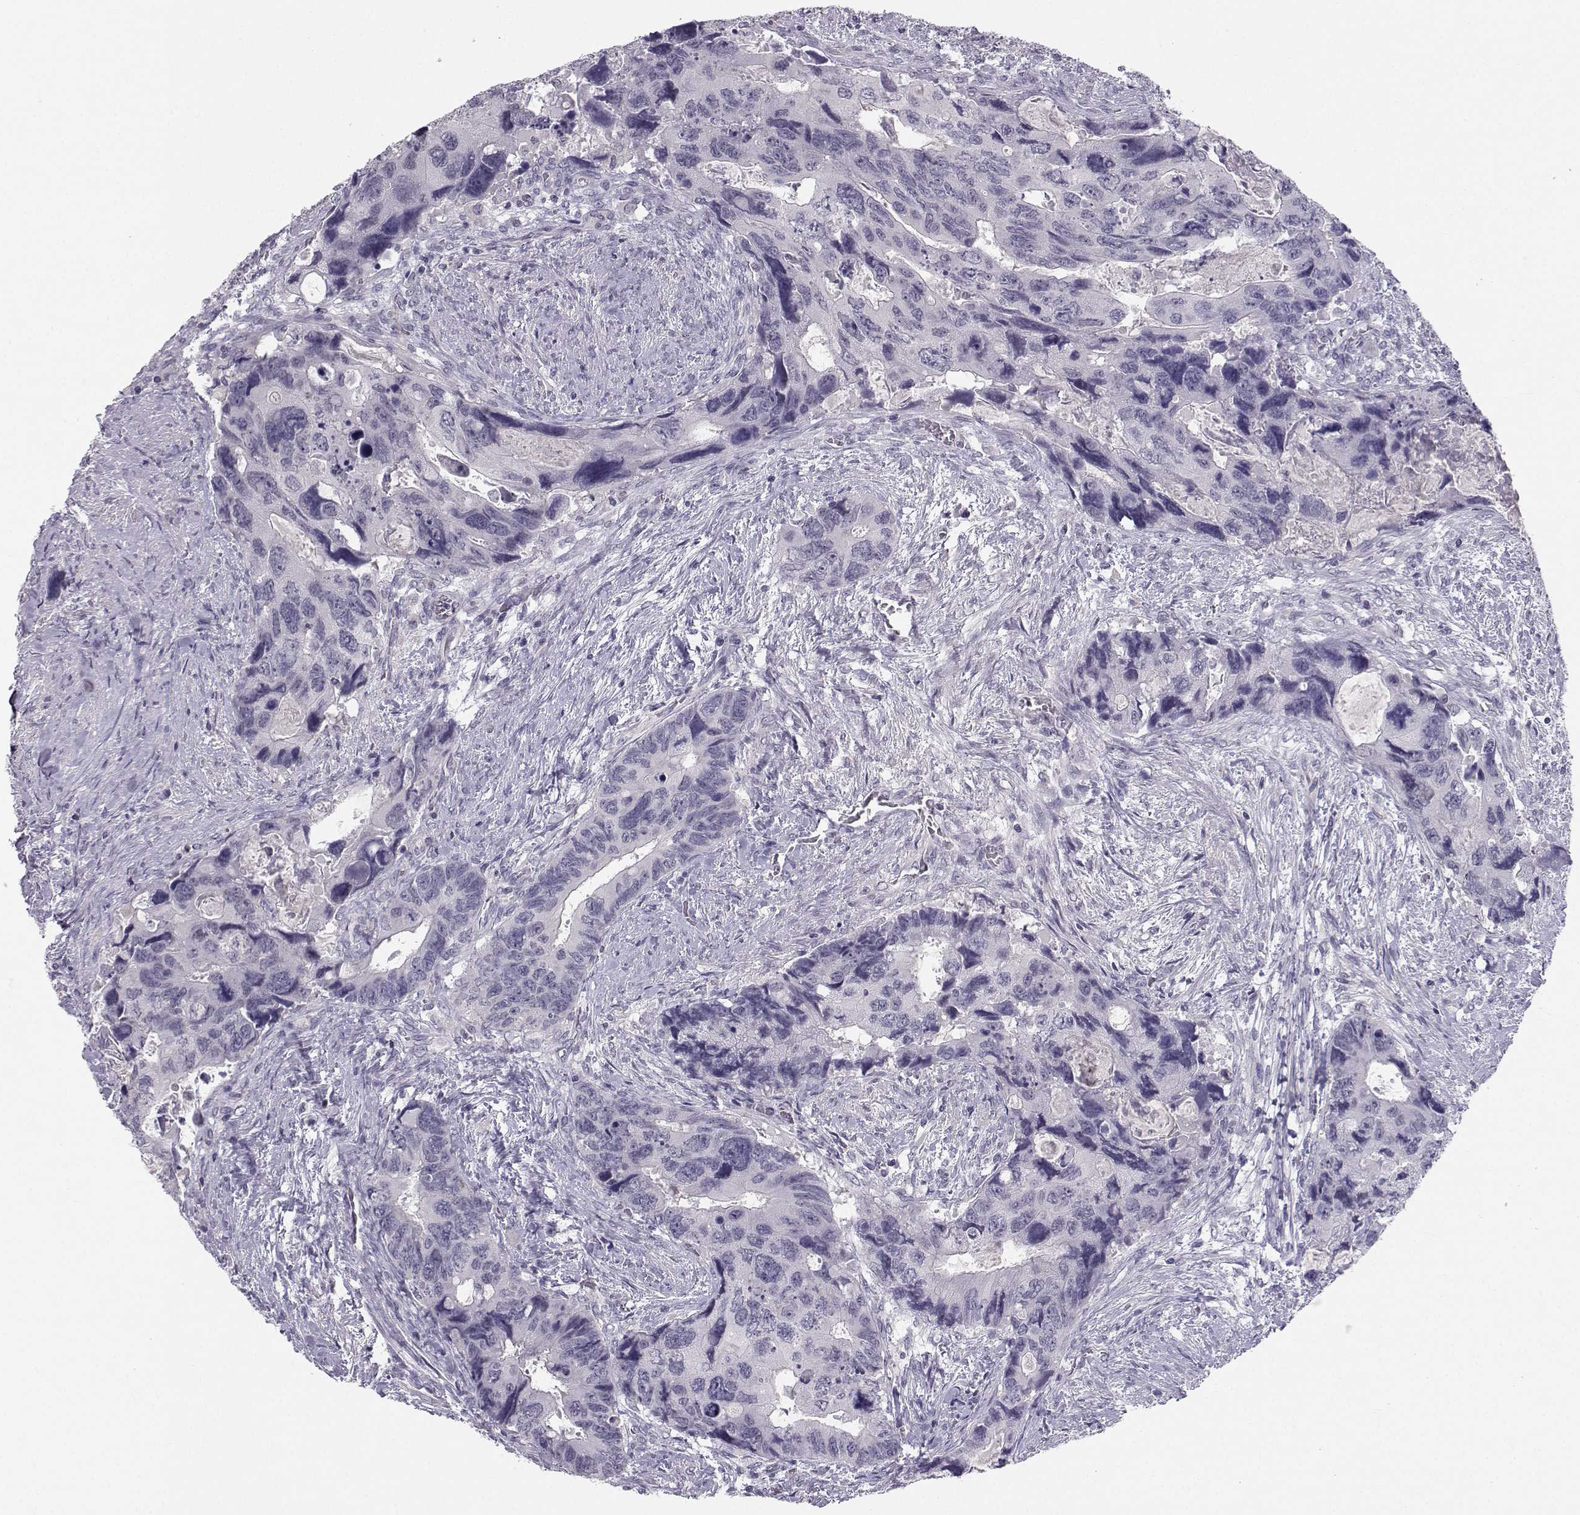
{"staining": {"intensity": "negative", "quantity": "none", "location": "none"}, "tissue": "colorectal cancer", "cell_type": "Tumor cells", "image_type": "cancer", "snomed": [{"axis": "morphology", "description": "Adenocarcinoma, NOS"}, {"axis": "topography", "description": "Rectum"}], "caption": "Photomicrograph shows no protein expression in tumor cells of colorectal adenocarcinoma tissue.", "gene": "MROH7", "patient": {"sex": "male", "age": 62}}